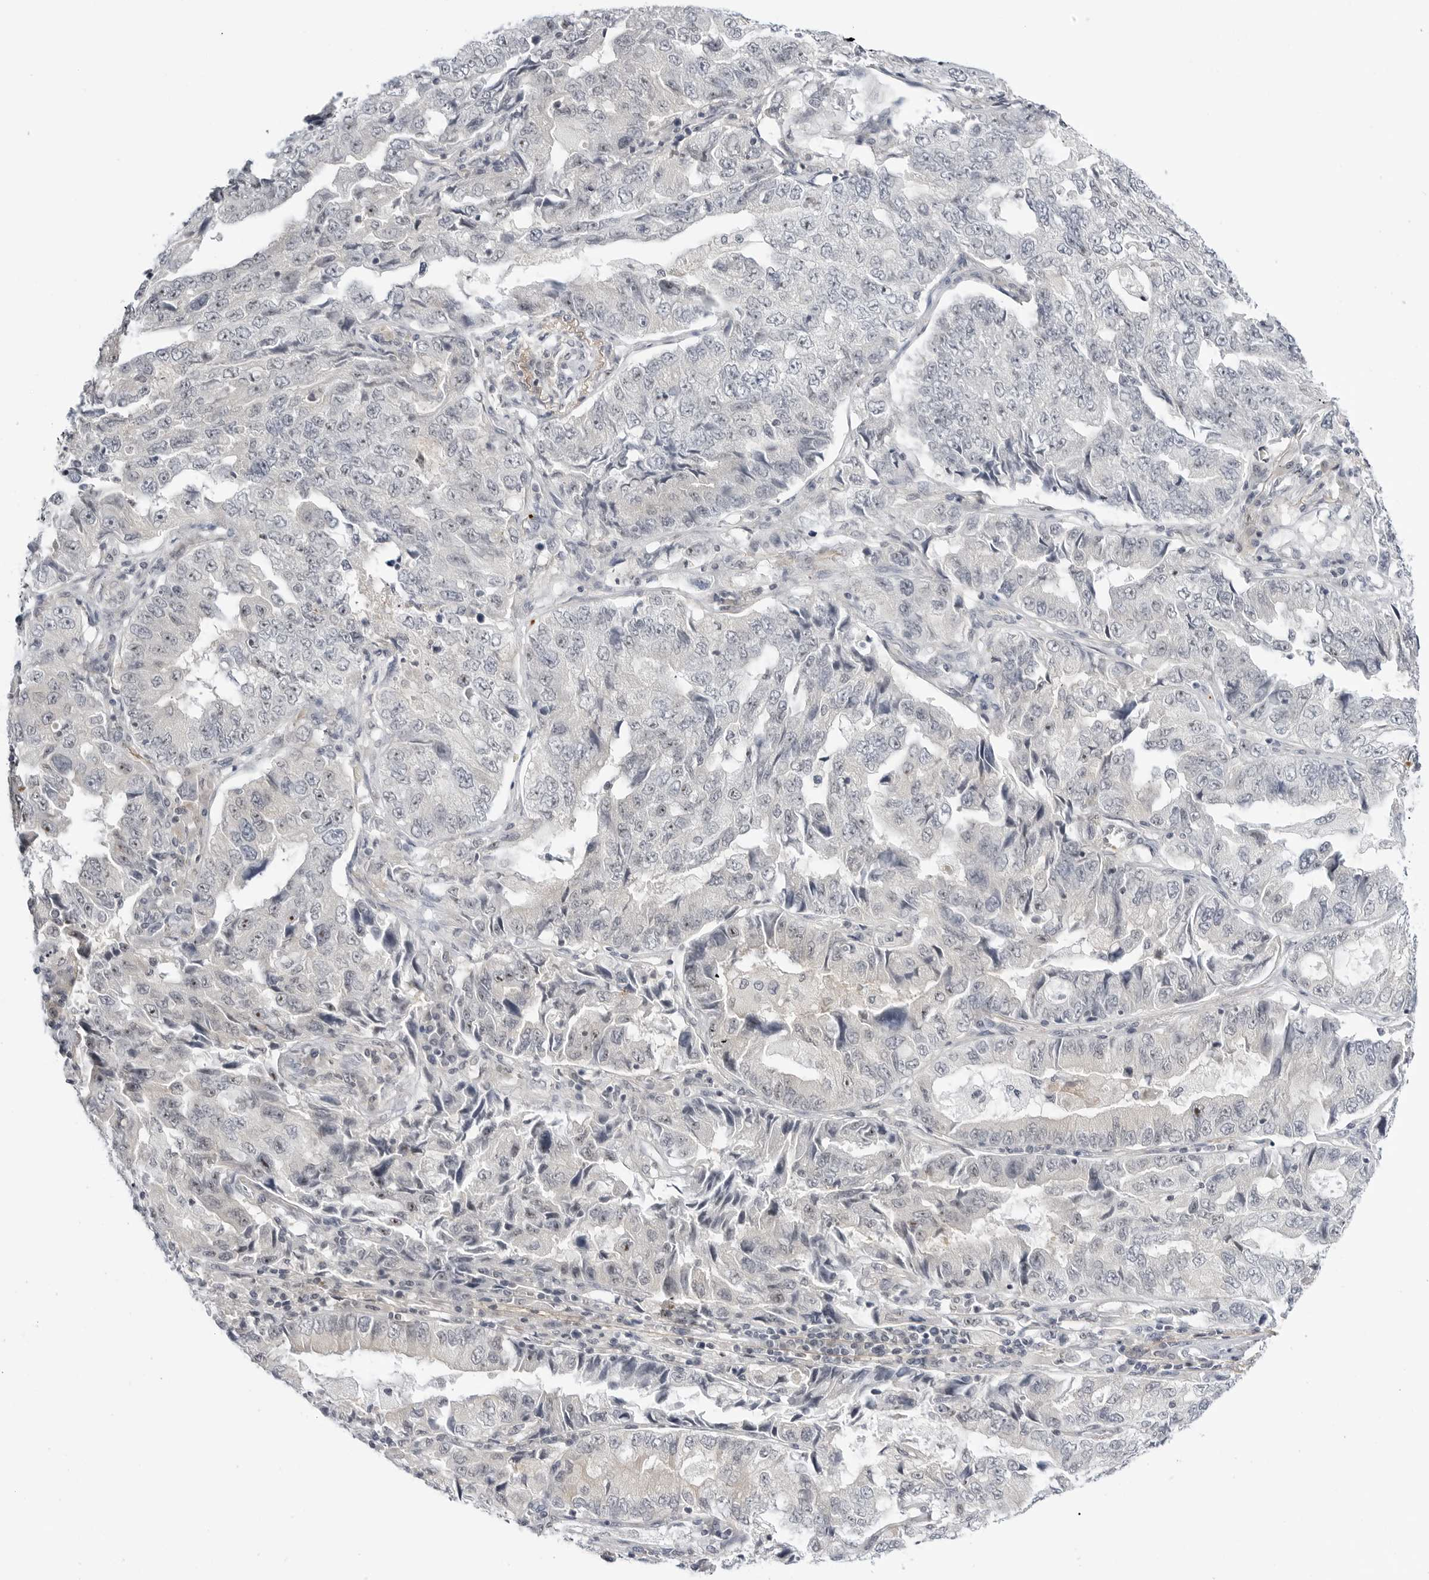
{"staining": {"intensity": "negative", "quantity": "none", "location": "none"}, "tissue": "lung cancer", "cell_type": "Tumor cells", "image_type": "cancer", "snomed": [{"axis": "morphology", "description": "Adenocarcinoma, NOS"}, {"axis": "topography", "description": "Lung"}], "caption": "The IHC histopathology image has no significant positivity in tumor cells of lung cancer (adenocarcinoma) tissue.", "gene": "MAP2K5", "patient": {"sex": "female", "age": 51}}